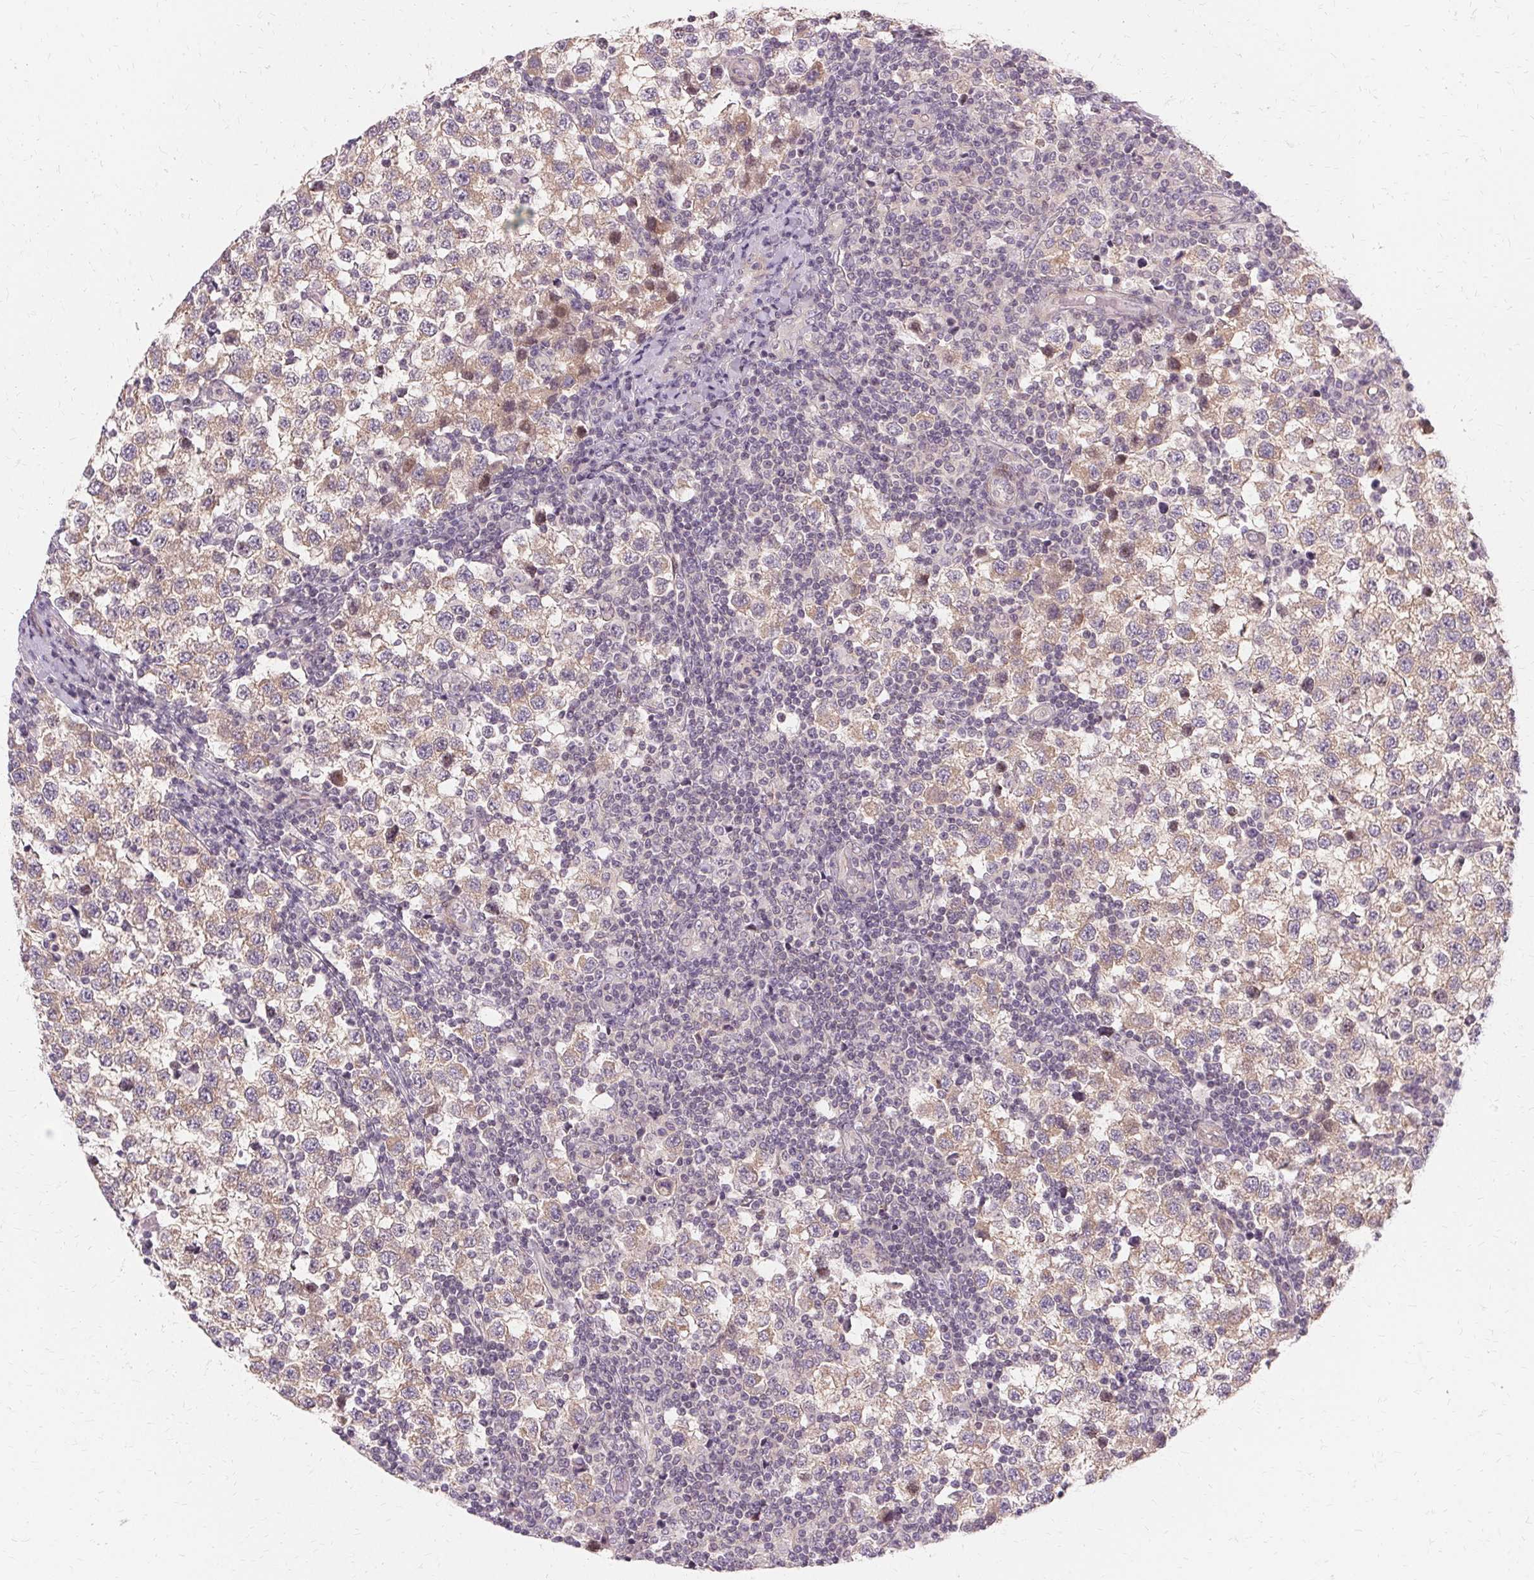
{"staining": {"intensity": "weak", "quantity": "25%-75%", "location": "cytoplasmic/membranous,nuclear"}, "tissue": "testis cancer", "cell_type": "Tumor cells", "image_type": "cancer", "snomed": [{"axis": "morphology", "description": "Seminoma, NOS"}, {"axis": "topography", "description": "Testis"}], "caption": "Immunohistochemical staining of testis cancer (seminoma) displays low levels of weak cytoplasmic/membranous and nuclear protein staining in approximately 25%-75% of tumor cells. Immunohistochemistry (ihc) stains the protein of interest in brown and the nuclei are stained blue.", "gene": "USP8", "patient": {"sex": "male", "age": 34}}